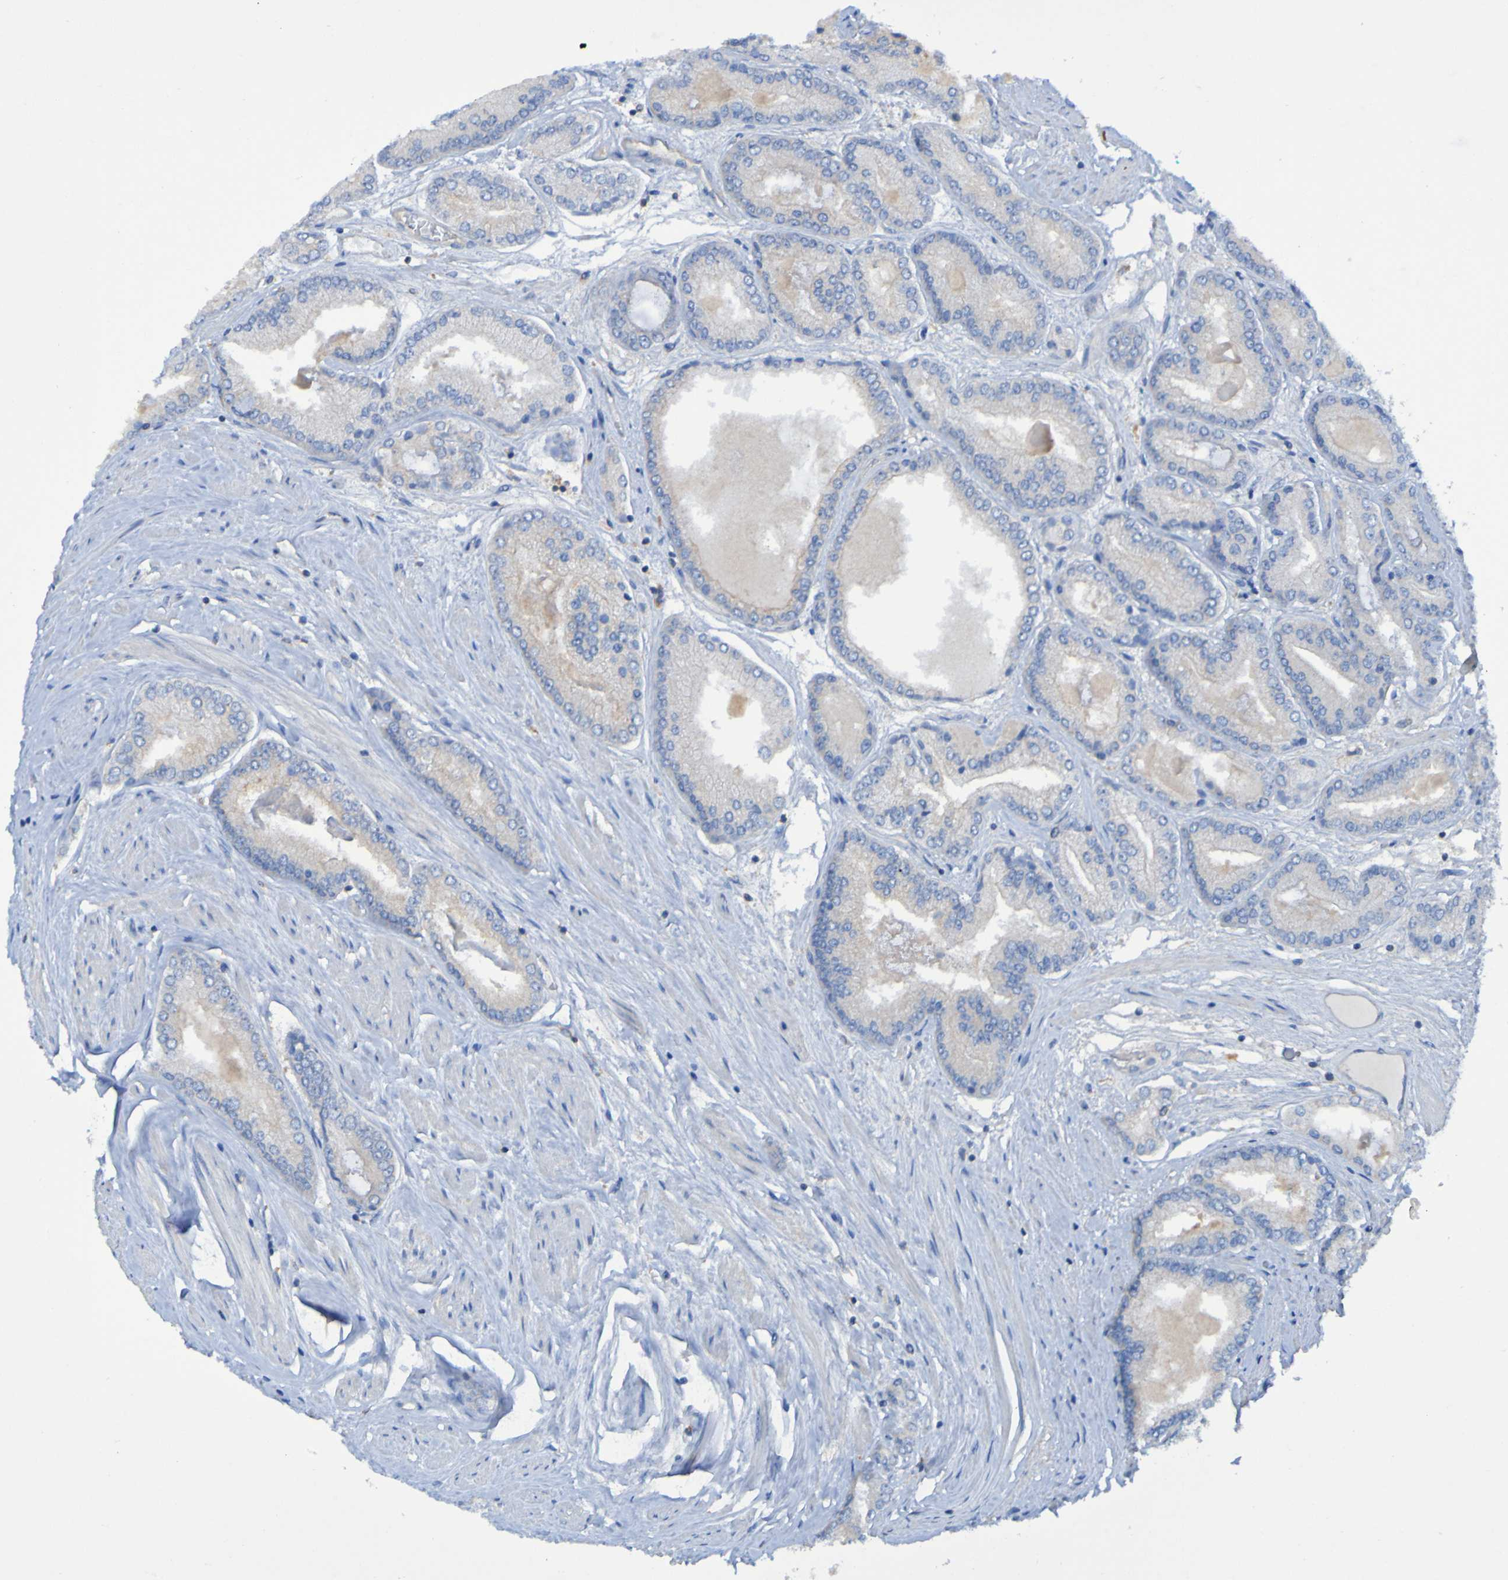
{"staining": {"intensity": "negative", "quantity": "none", "location": "none"}, "tissue": "prostate cancer", "cell_type": "Tumor cells", "image_type": "cancer", "snomed": [{"axis": "morphology", "description": "Adenocarcinoma, High grade"}, {"axis": "topography", "description": "Prostate"}], "caption": "Tumor cells are negative for brown protein staining in high-grade adenocarcinoma (prostate).", "gene": "ARHGEF16", "patient": {"sex": "male", "age": 59}}